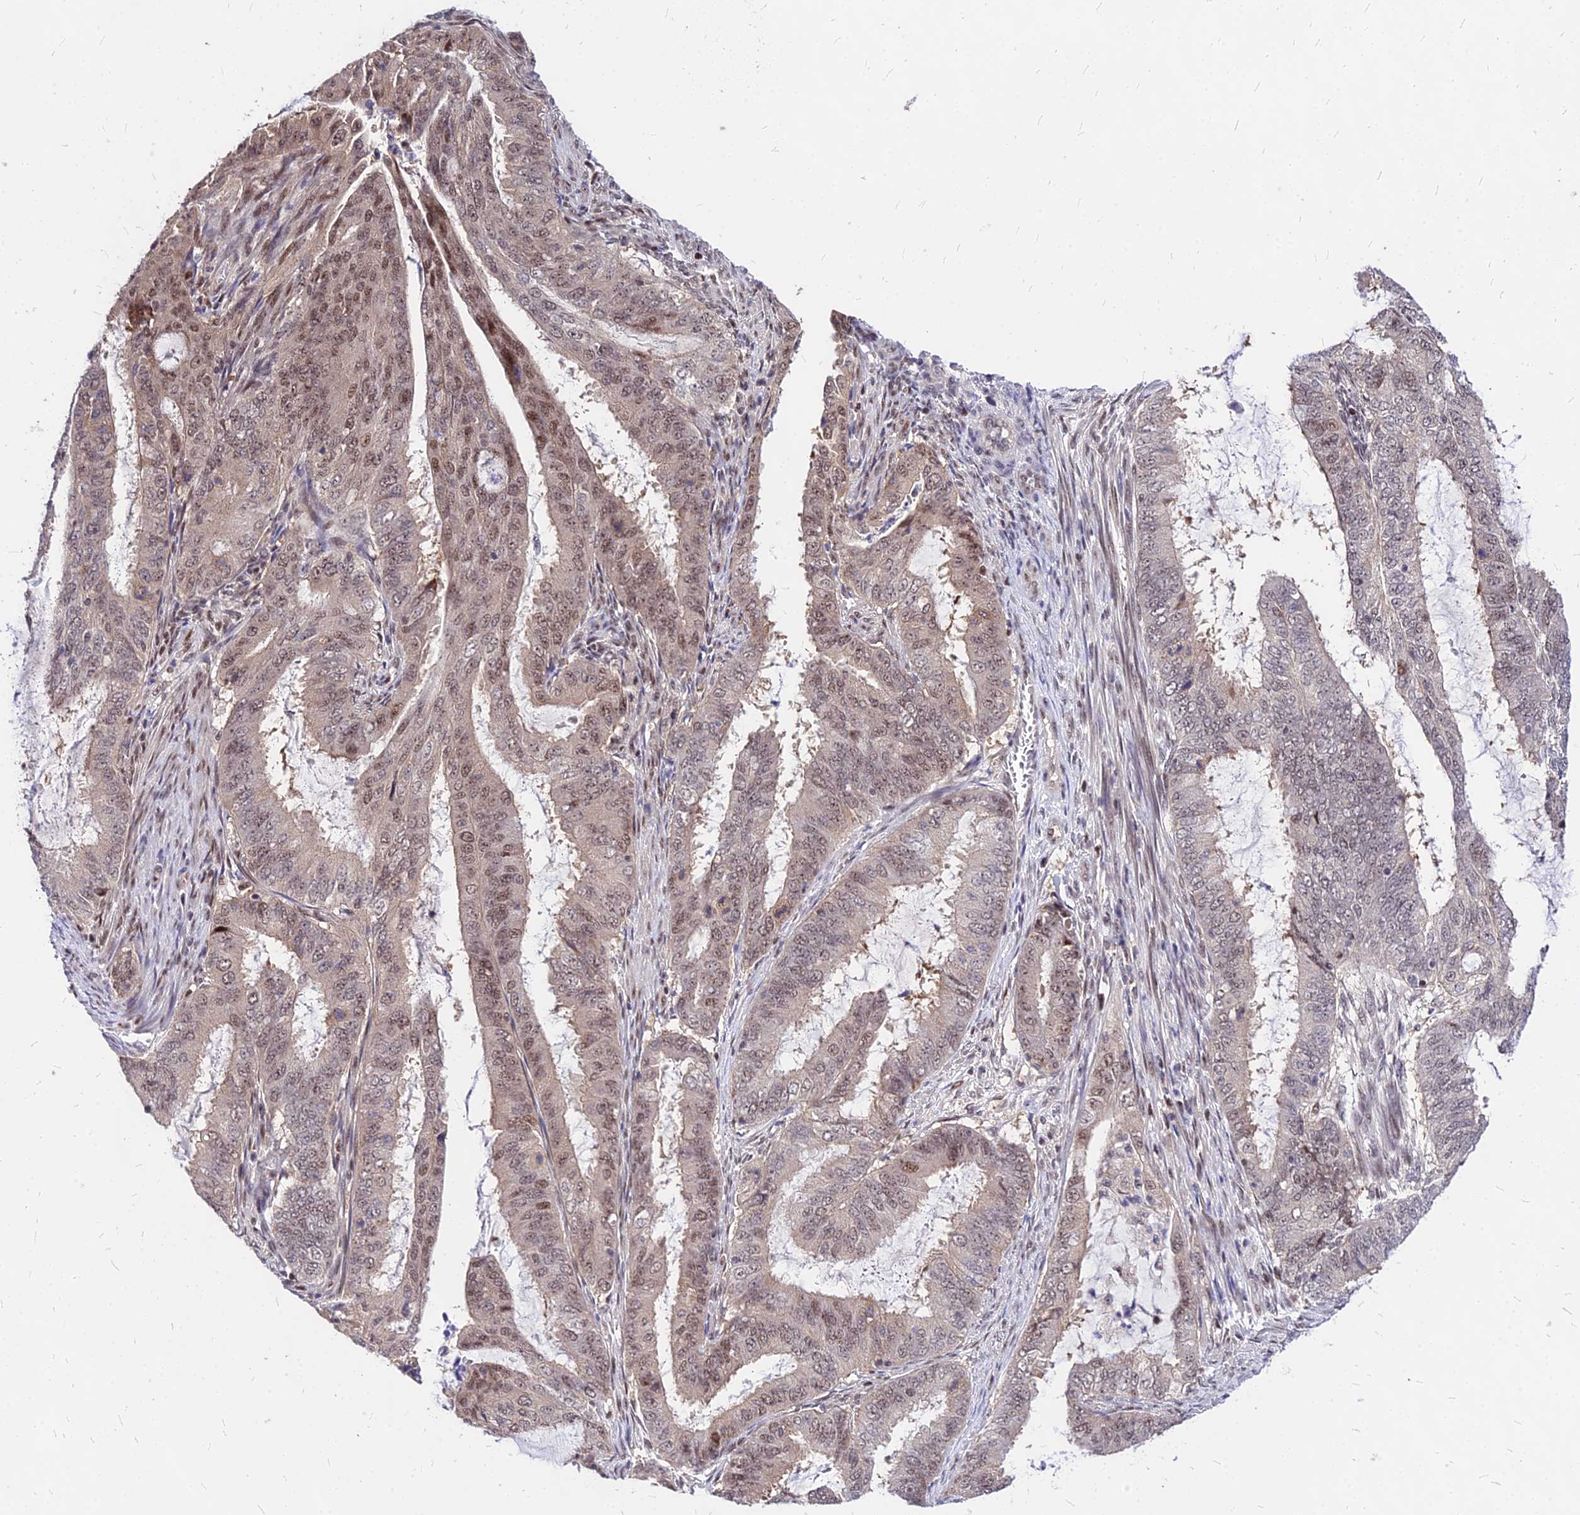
{"staining": {"intensity": "weak", "quantity": "25%-75%", "location": "nuclear"}, "tissue": "endometrial cancer", "cell_type": "Tumor cells", "image_type": "cancer", "snomed": [{"axis": "morphology", "description": "Adenocarcinoma, NOS"}, {"axis": "topography", "description": "Endometrium"}], "caption": "Tumor cells exhibit weak nuclear expression in approximately 25%-75% of cells in adenocarcinoma (endometrial). (DAB (3,3'-diaminobenzidine) = brown stain, brightfield microscopy at high magnification).", "gene": "DDX55", "patient": {"sex": "female", "age": 51}}